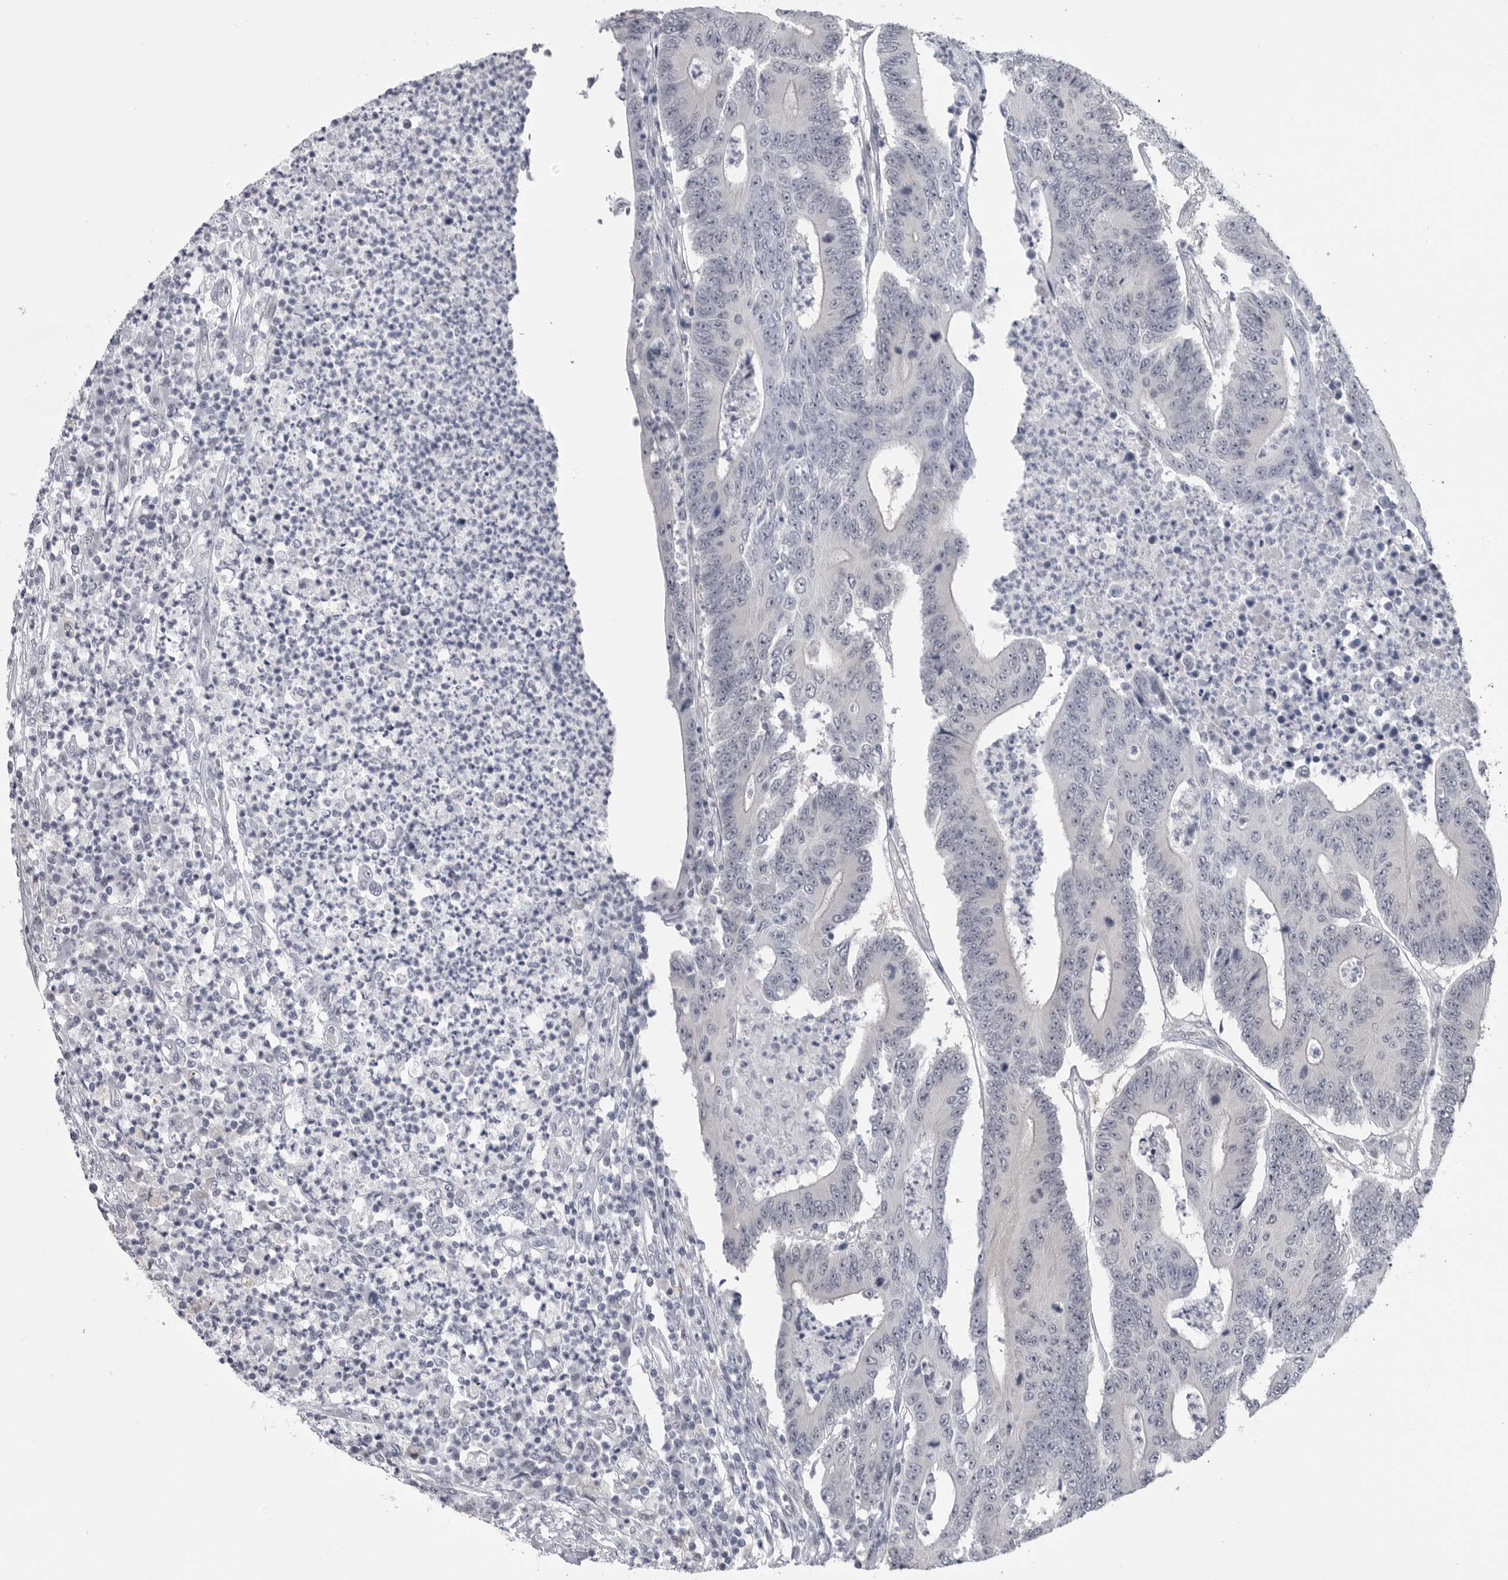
{"staining": {"intensity": "negative", "quantity": "none", "location": "none"}, "tissue": "colorectal cancer", "cell_type": "Tumor cells", "image_type": "cancer", "snomed": [{"axis": "morphology", "description": "Adenocarcinoma, NOS"}, {"axis": "topography", "description": "Colon"}], "caption": "Micrograph shows no protein positivity in tumor cells of adenocarcinoma (colorectal) tissue.", "gene": "PNPO", "patient": {"sex": "male", "age": 83}}